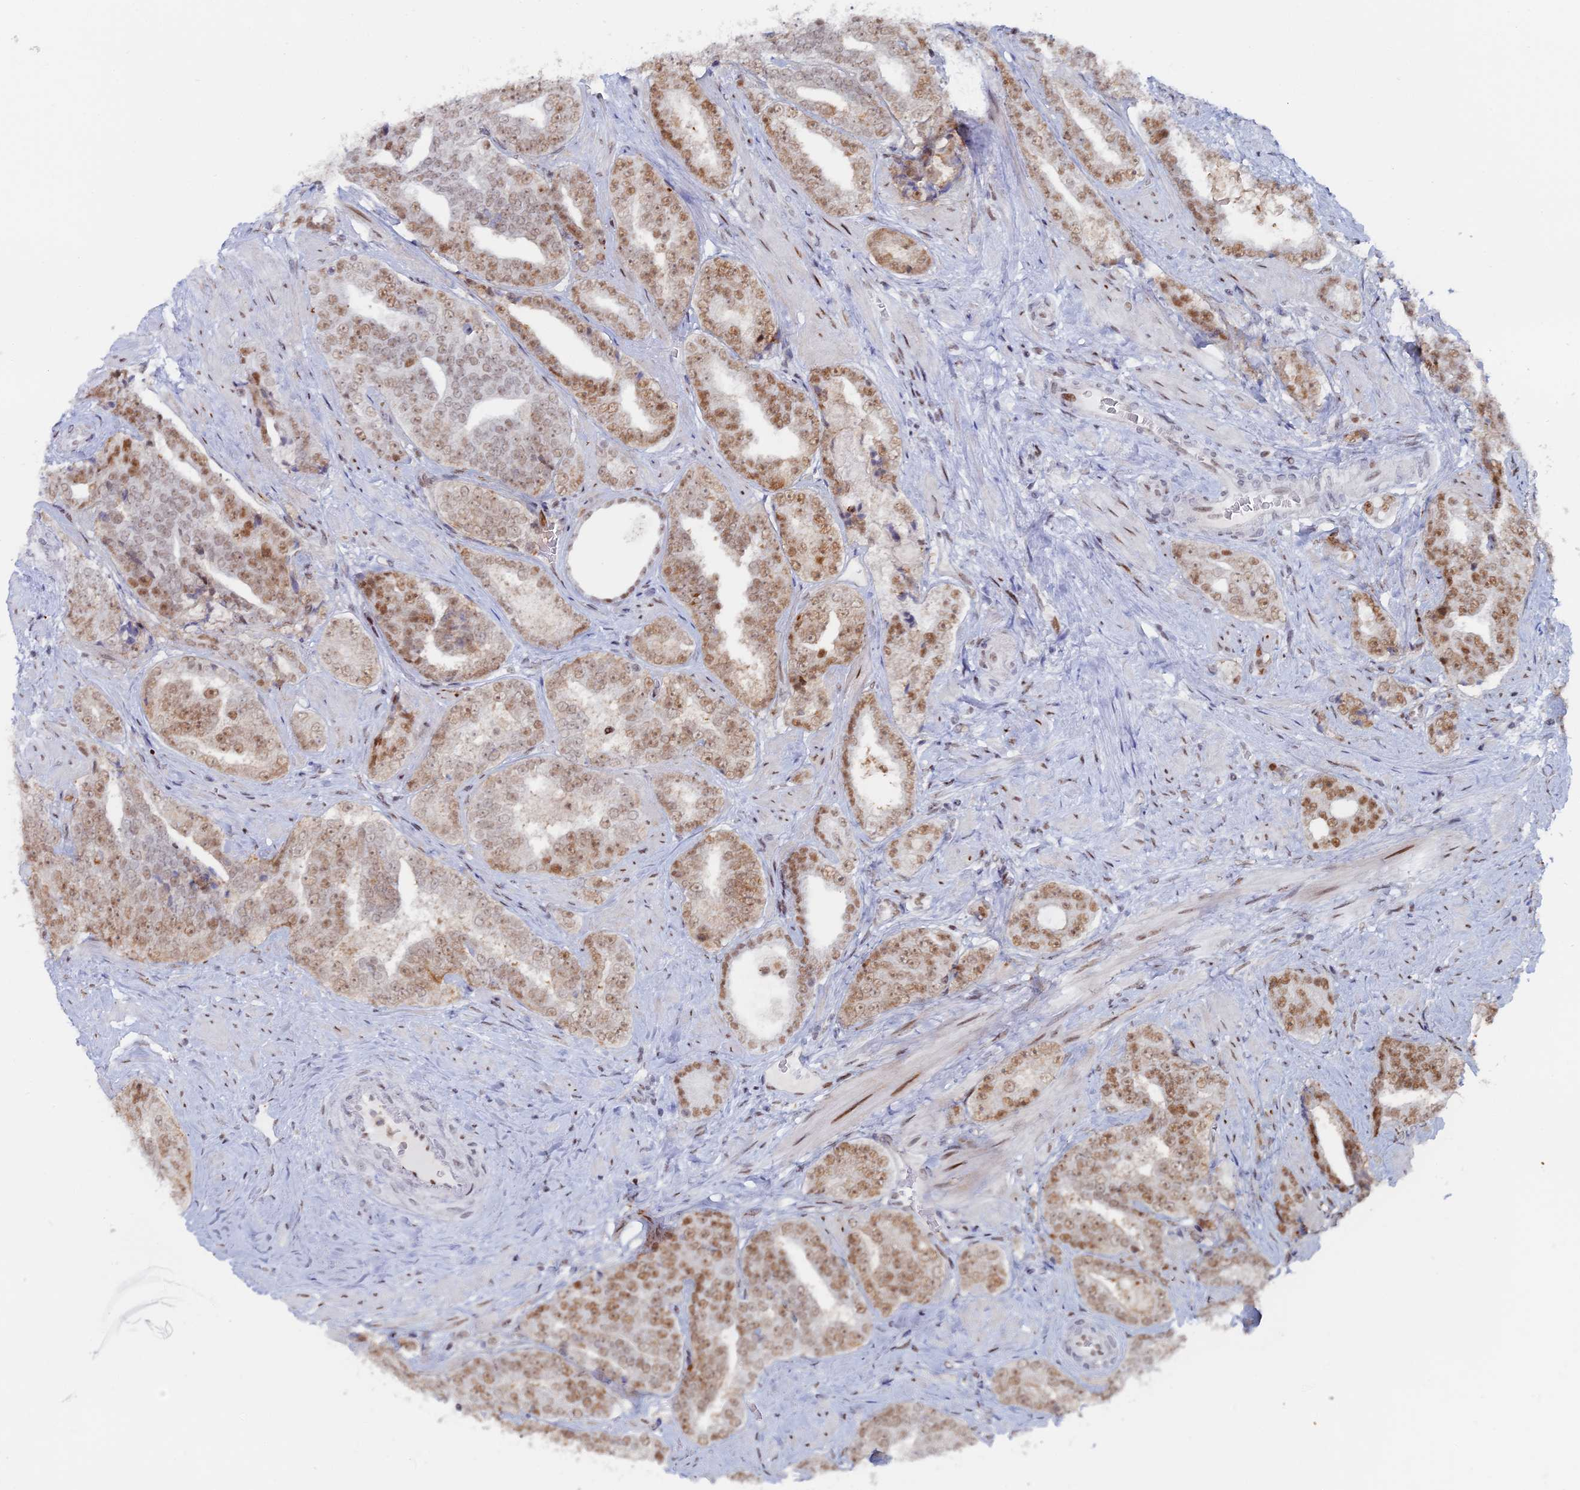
{"staining": {"intensity": "moderate", "quantity": ">75%", "location": "nuclear"}, "tissue": "prostate cancer", "cell_type": "Tumor cells", "image_type": "cancer", "snomed": [{"axis": "morphology", "description": "Adenocarcinoma, High grade"}, {"axis": "topography", "description": "Prostate"}], "caption": "Prostate cancer tissue reveals moderate nuclear staining in approximately >75% of tumor cells, visualized by immunohistochemistry. The staining was performed using DAB (3,3'-diaminobenzidine), with brown indicating positive protein expression. Nuclei are stained blue with hematoxylin.", "gene": "GSC2", "patient": {"sex": "male", "age": 67}}